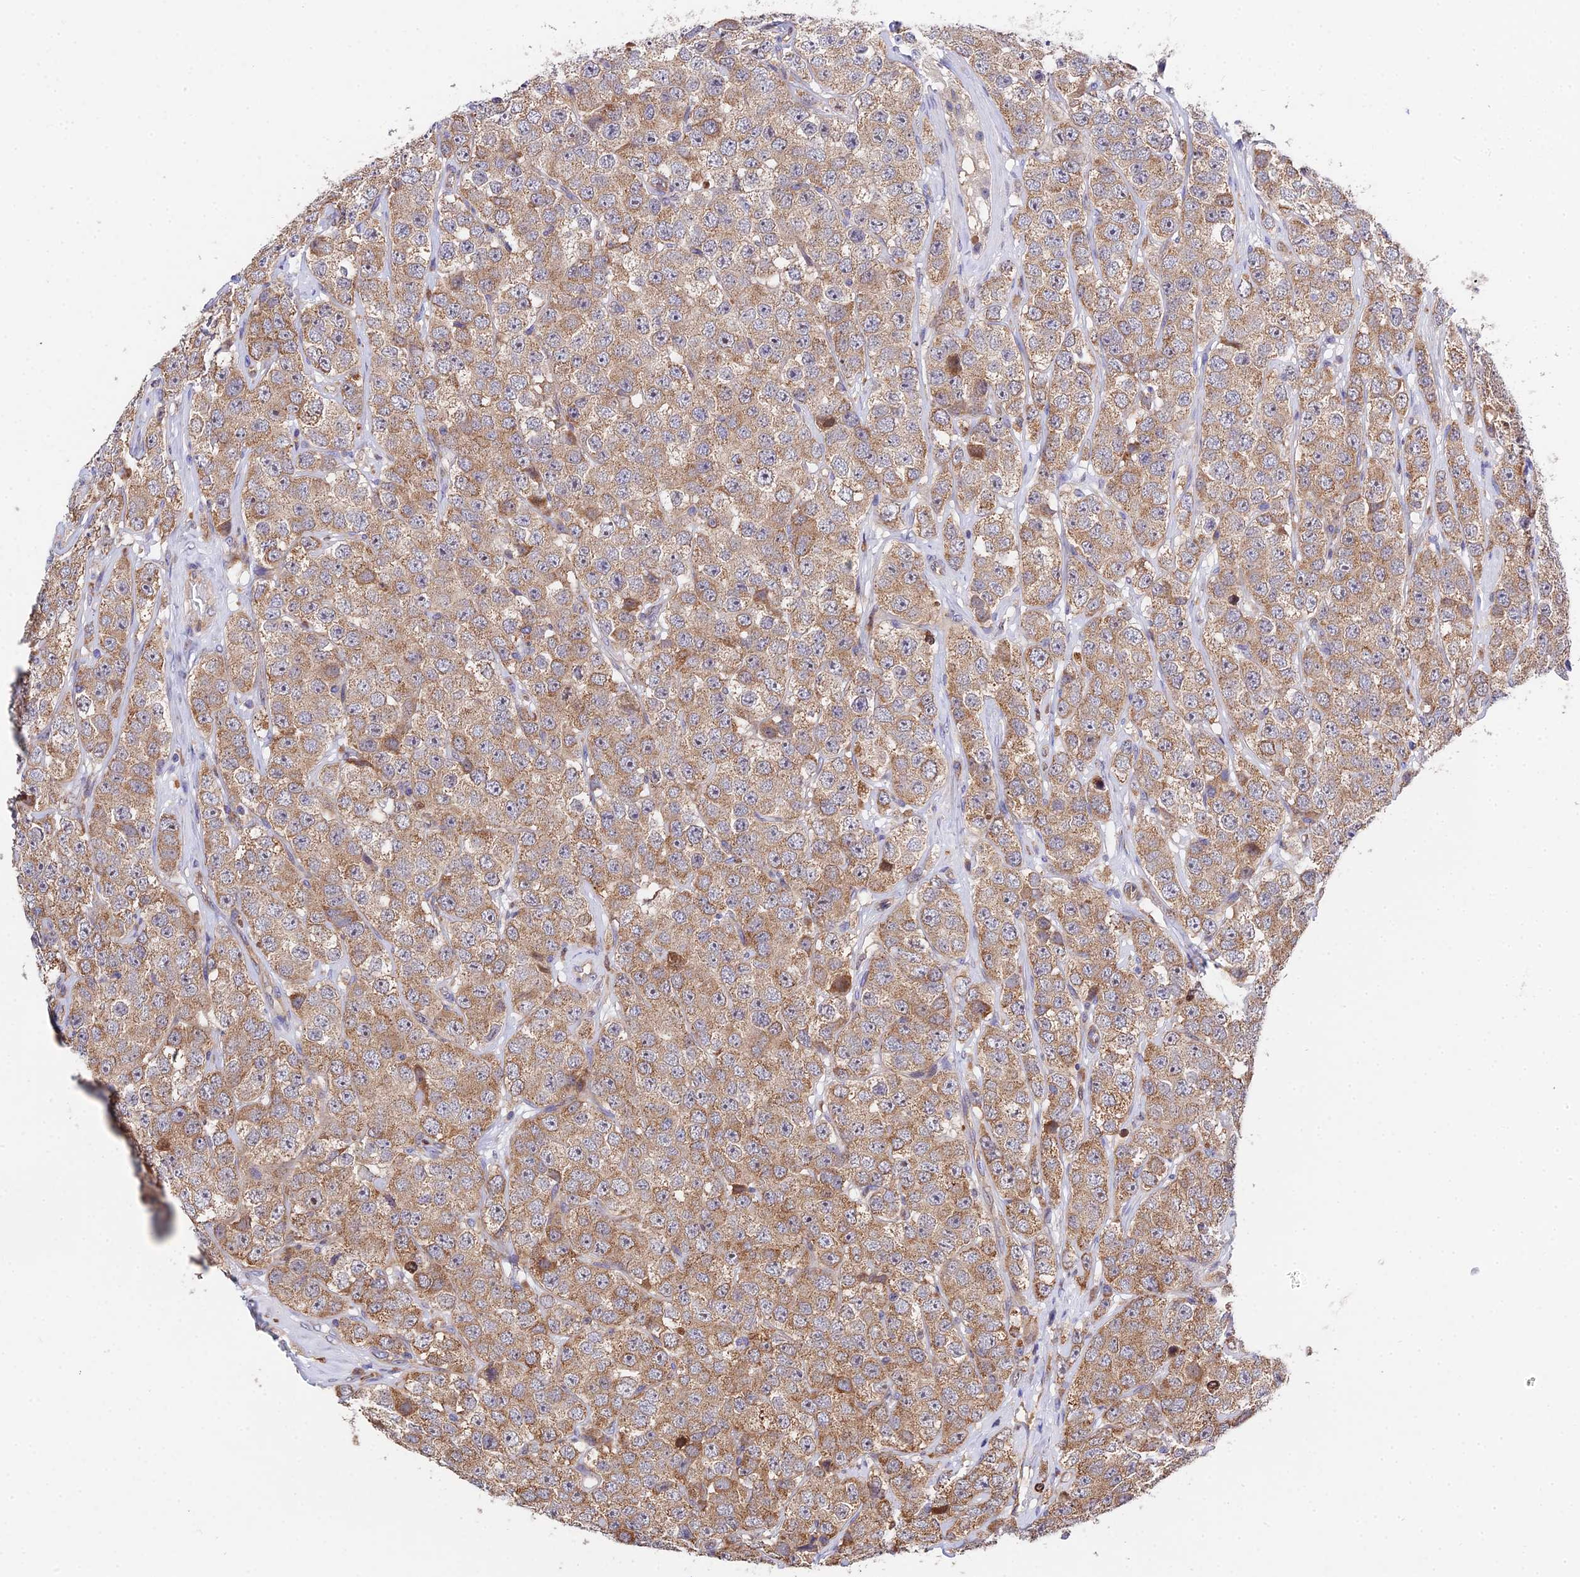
{"staining": {"intensity": "moderate", "quantity": ">75%", "location": "cytoplasmic/membranous"}, "tissue": "testis cancer", "cell_type": "Tumor cells", "image_type": "cancer", "snomed": [{"axis": "morphology", "description": "Seminoma, NOS"}, {"axis": "topography", "description": "Testis"}], "caption": "A micrograph of human seminoma (testis) stained for a protein exhibits moderate cytoplasmic/membranous brown staining in tumor cells.", "gene": "CDC37L1", "patient": {"sex": "male", "age": 28}}